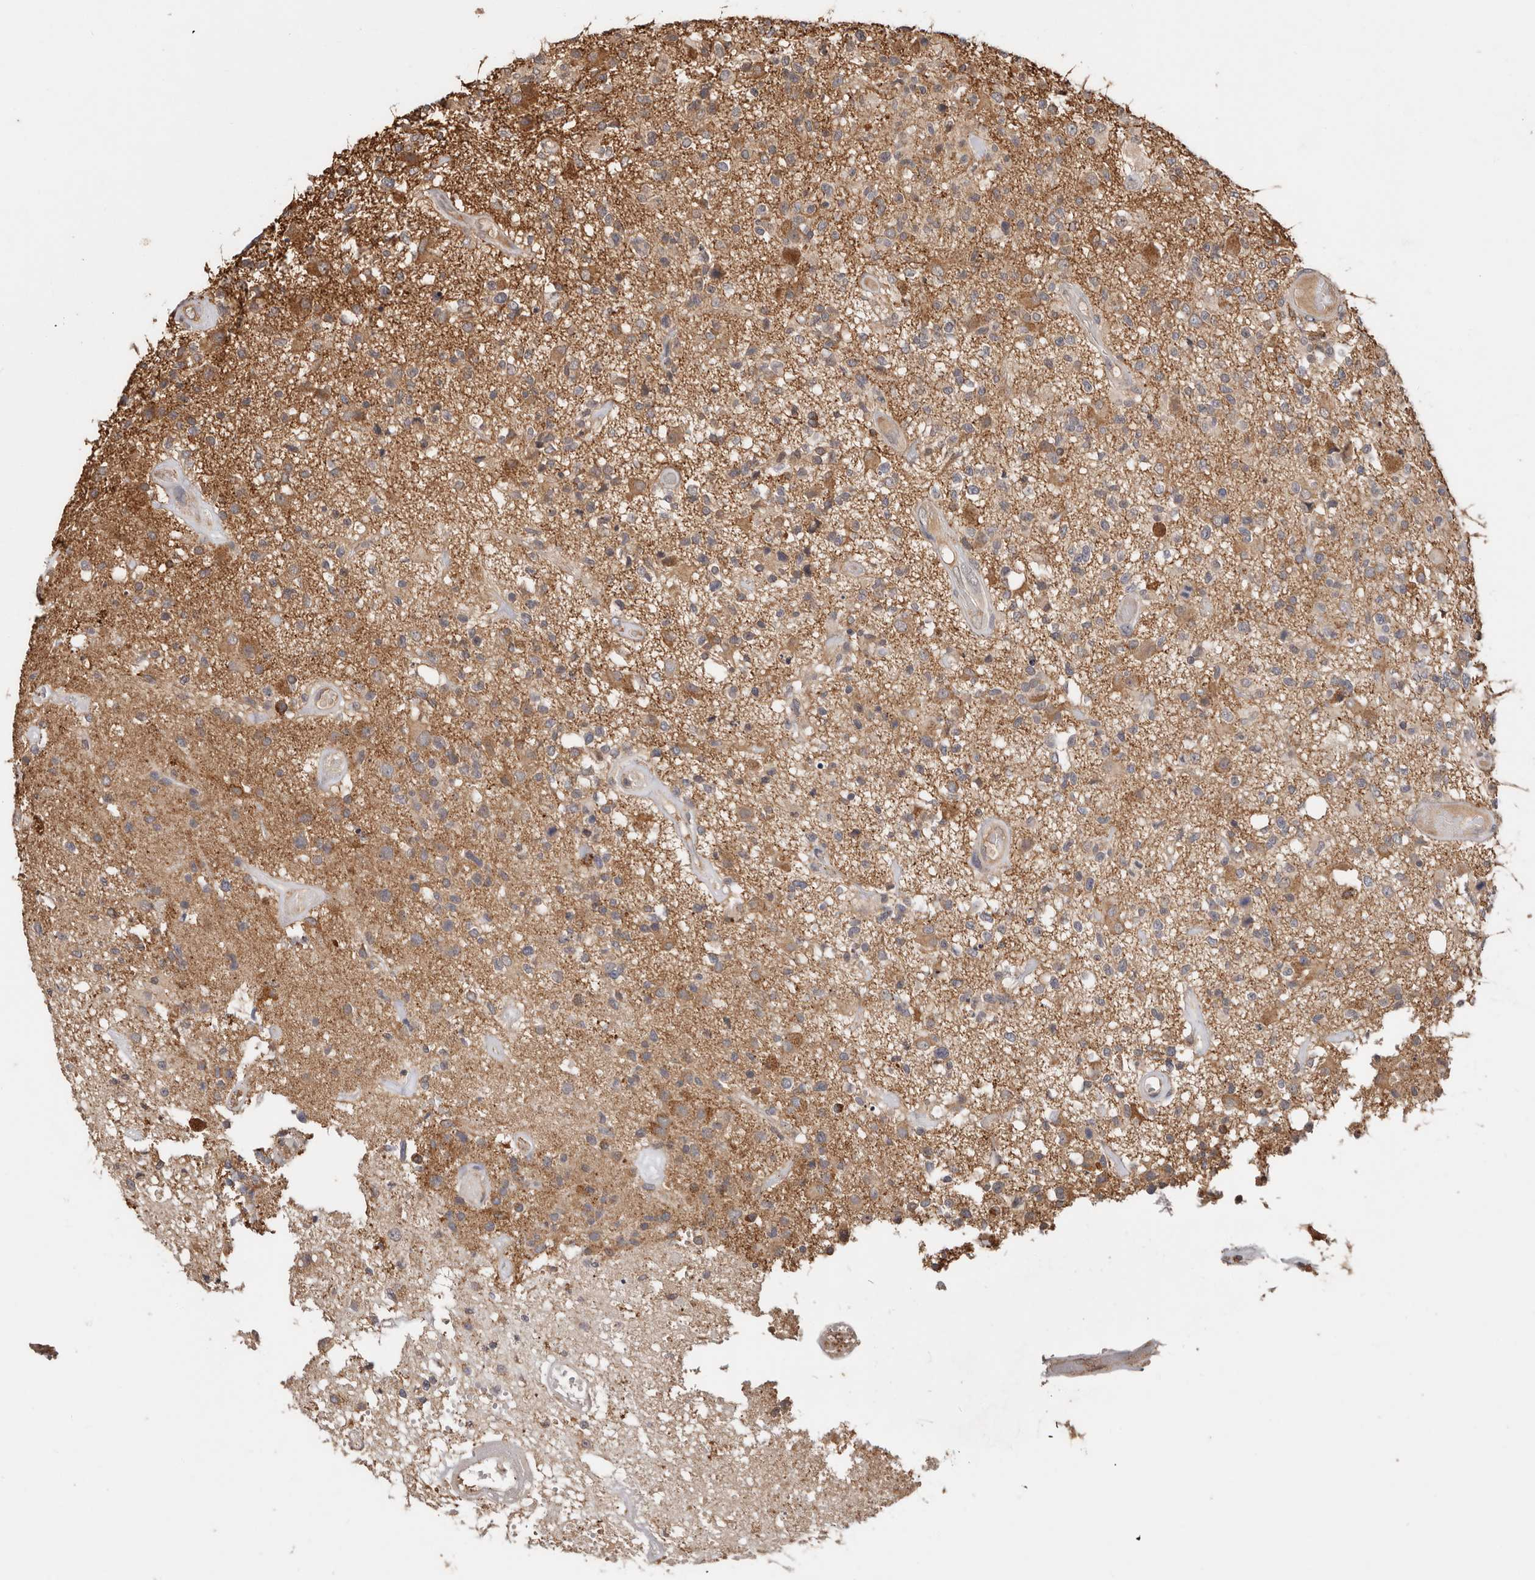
{"staining": {"intensity": "moderate", "quantity": "25%-75%", "location": "cytoplasmic/membranous"}, "tissue": "glioma", "cell_type": "Tumor cells", "image_type": "cancer", "snomed": [{"axis": "morphology", "description": "Glioma, malignant, High grade"}, {"axis": "morphology", "description": "Glioblastoma, NOS"}, {"axis": "topography", "description": "Brain"}], "caption": "Moderate cytoplasmic/membranous protein staining is appreciated in about 25%-75% of tumor cells in glioblastoma.", "gene": "RSPO2", "patient": {"sex": "male", "age": 60}}